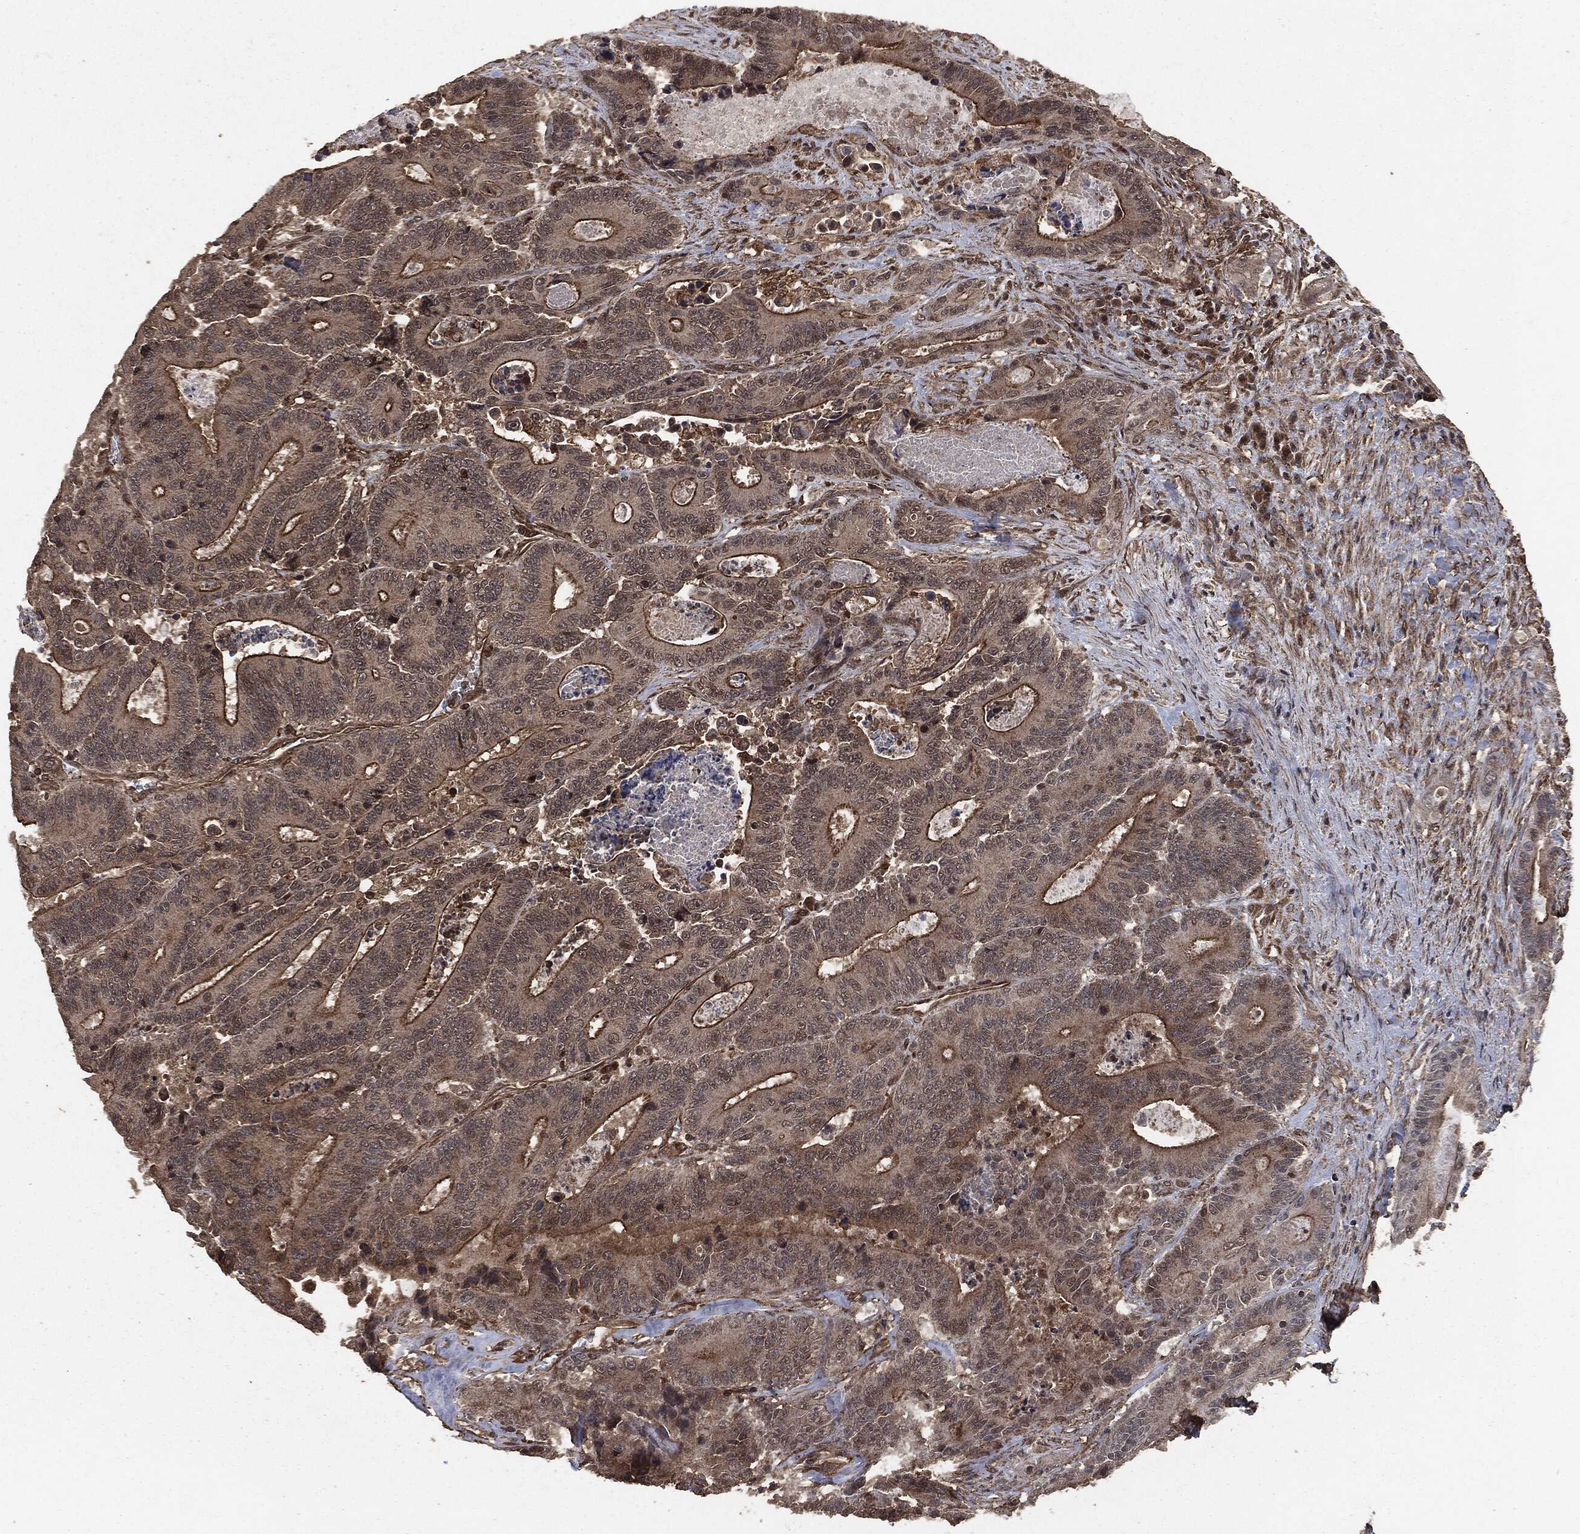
{"staining": {"intensity": "moderate", "quantity": ">75%", "location": "cytoplasmic/membranous"}, "tissue": "colorectal cancer", "cell_type": "Tumor cells", "image_type": "cancer", "snomed": [{"axis": "morphology", "description": "Adenocarcinoma, NOS"}, {"axis": "topography", "description": "Colon"}], "caption": "Colorectal adenocarcinoma stained with a brown dye reveals moderate cytoplasmic/membranous positive positivity in about >75% of tumor cells.", "gene": "EGFR", "patient": {"sex": "male", "age": 83}}